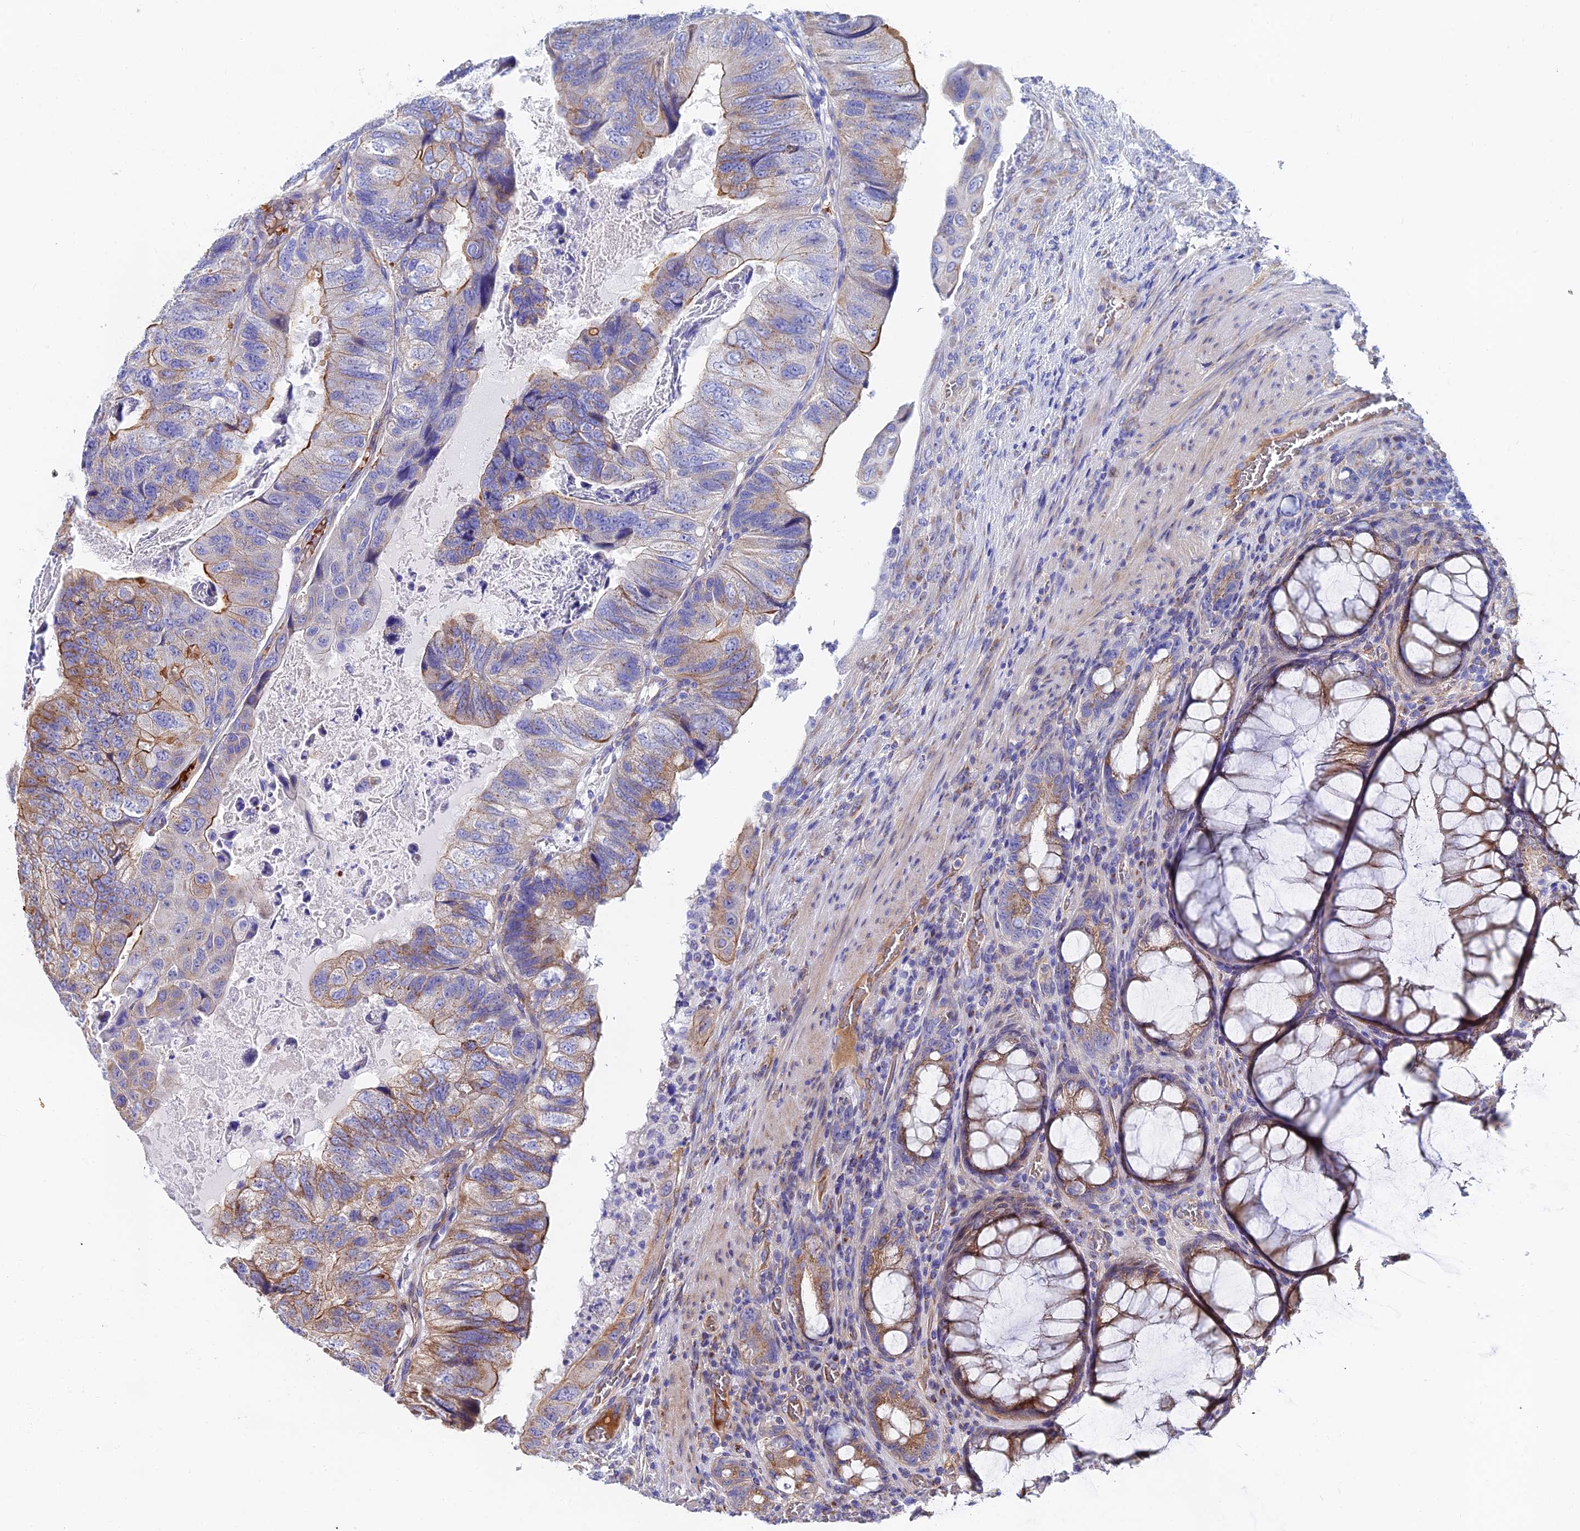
{"staining": {"intensity": "moderate", "quantity": "25%-75%", "location": "cytoplasmic/membranous"}, "tissue": "colorectal cancer", "cell_type": "Tumor cells", "image_type": "cancer", "snomed": [{"axis": "morphology", "description": "Adenocarcinoma, NOS"}, {"axis": "topography", "description": "Rectum"}], "caption": "DAB (3,3'-diaminobenzidine) immunohistochemical staining of colorectal cancer (adenocarcinoma) reveals moderate cytoplasmic/membranous protein positivity in about 25%-75% of tumor cells.", "gene": "ADGRF3", "patient": {"sex": "male", "age": 63}}